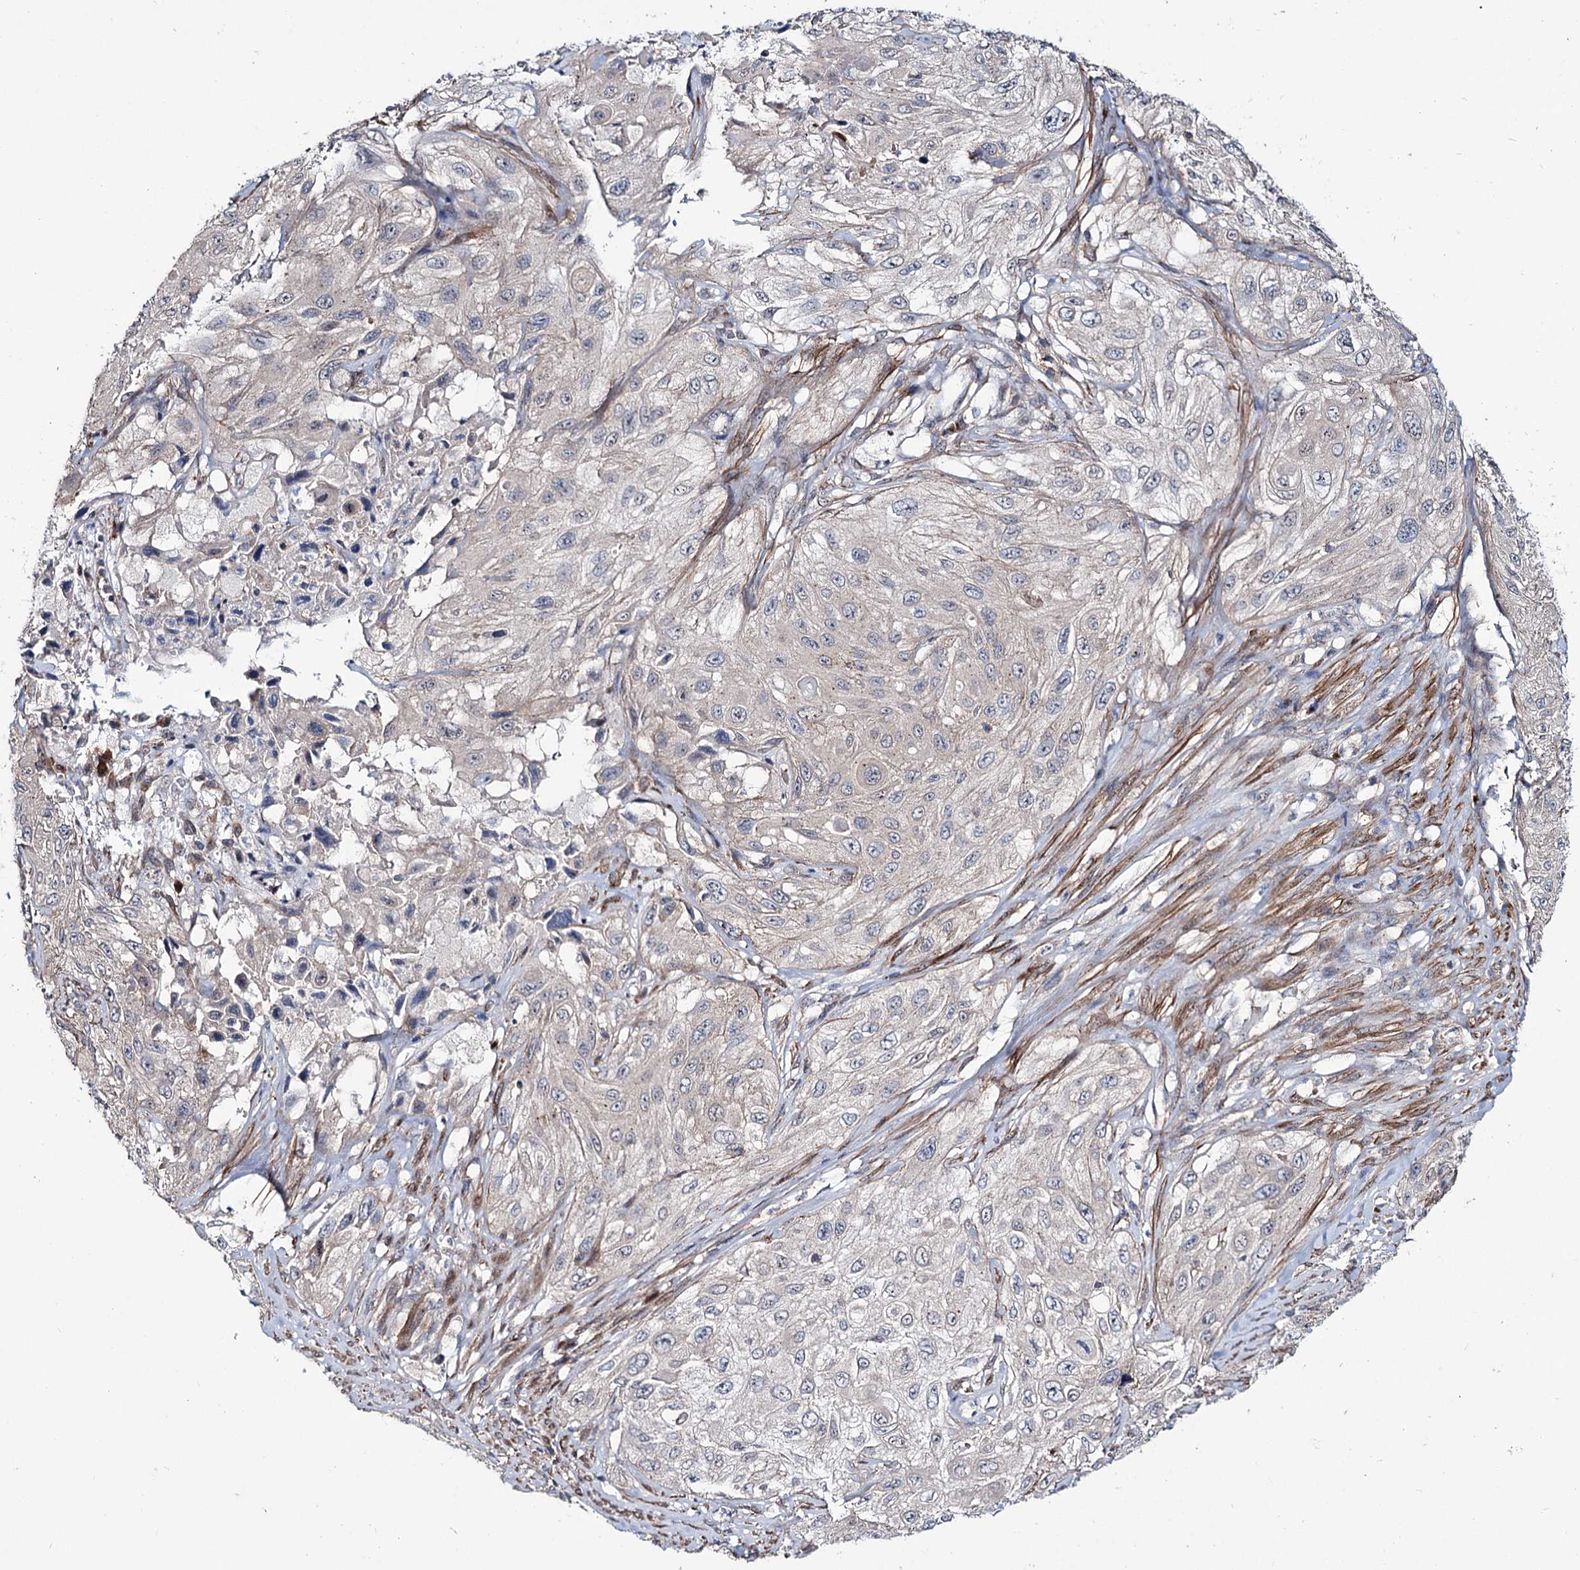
{"staining": {"intensity": "weak", "quantity": "<25%", "location": "cytoplasmic/membranous"}, "tissue": "cervical cancer", "cell_type": "Tumor cells", "image_type": "cancer", "snomed": [{"axis": "morphology", "description": "Squamous cell carcinoma, NOS"}, {"axis": "topography", "description": "Cervix"}], "caption": "This is an immunohistochemistry (IHC) image of cervical cancer. There is no expression in tumor cells.", "gene": "SEC24A", "patient": {"sex": "female", "age": 42}}